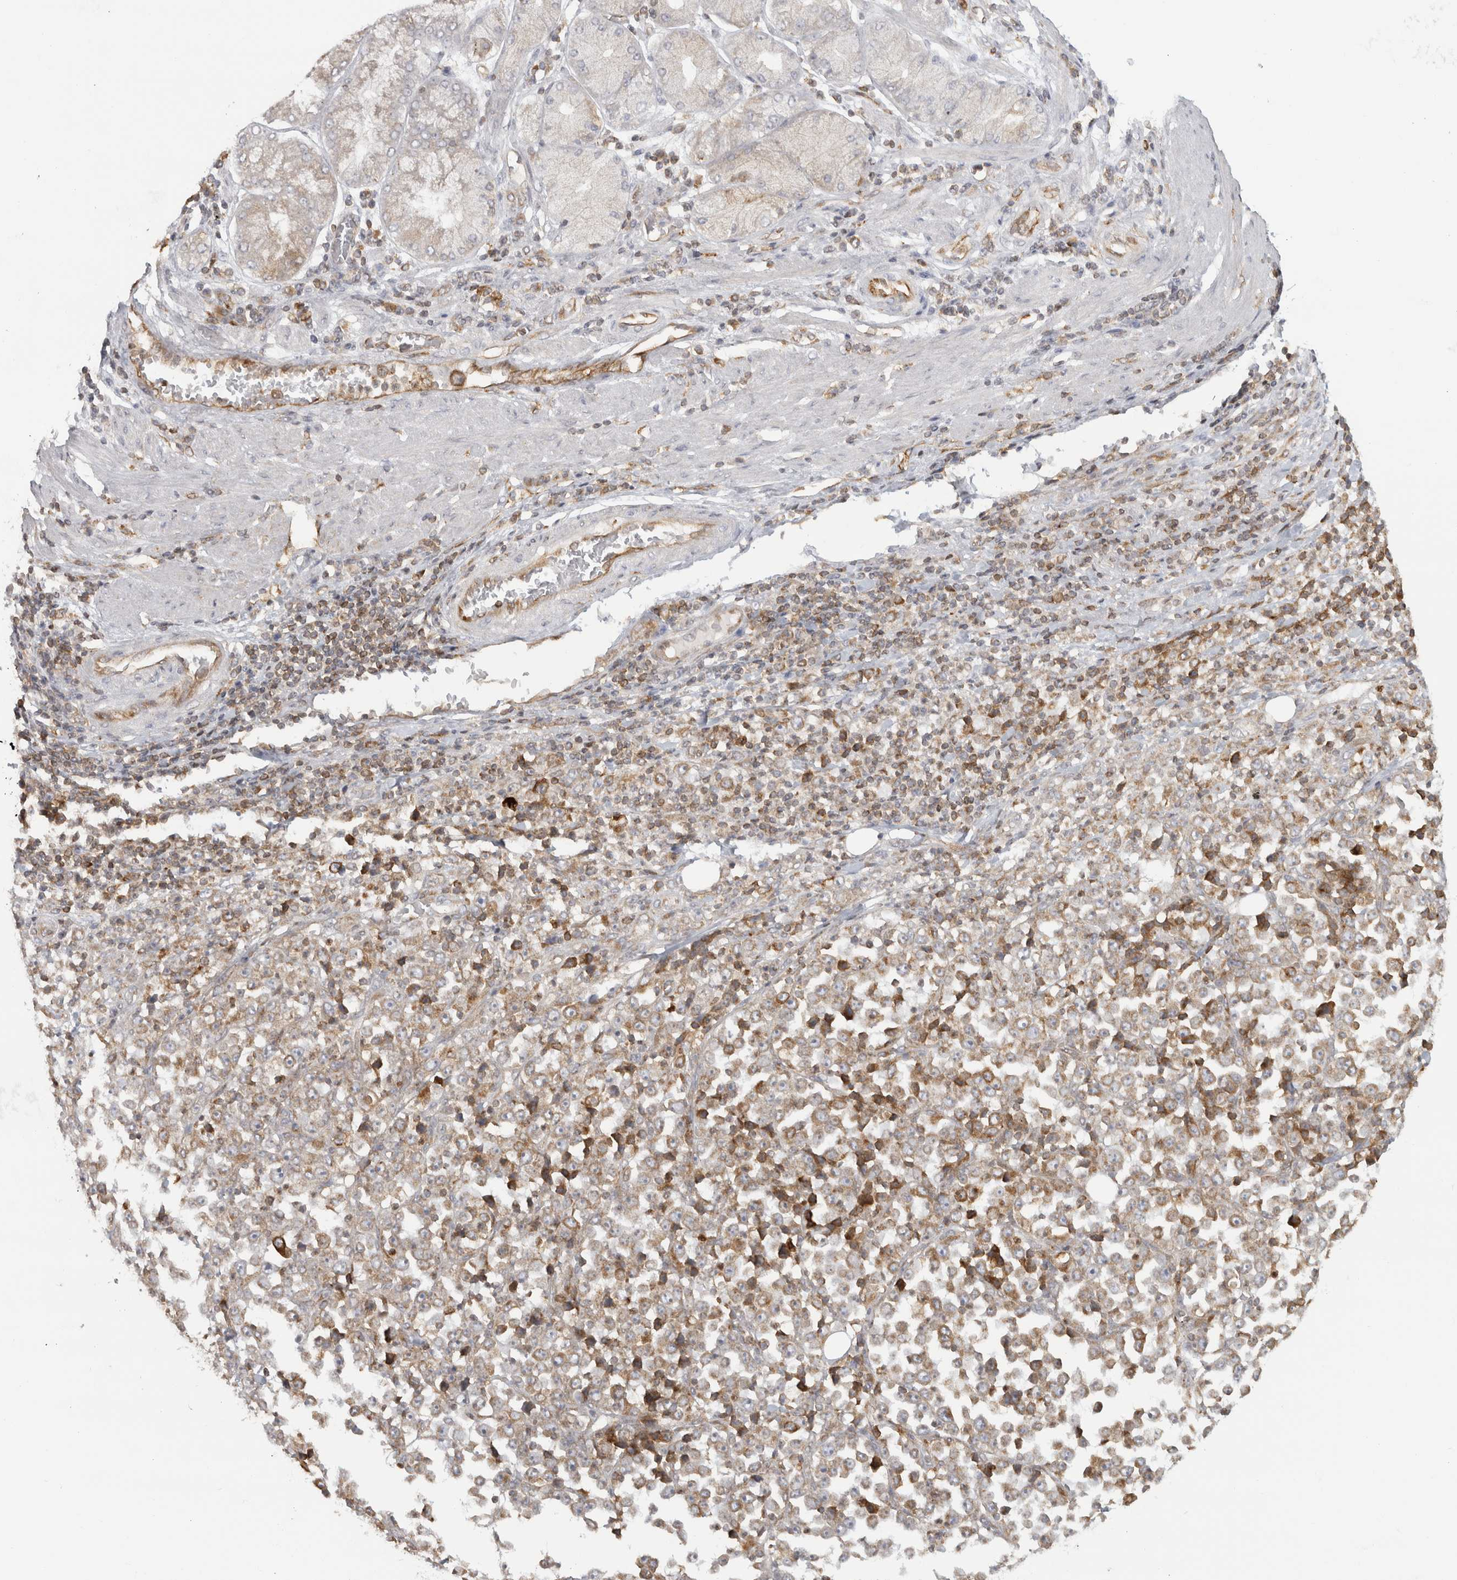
{"staining": {"intensity": "moderate", "quantity": "25%-75%", "location": "cytoplasmic/membranous"}, "tissue": "stomach cancer", "cell_type": "Tumor cells", "image_type": "cancer", "snomed": [{"axis": "morphology", "description": "Normal tissue, NOS"}, {"axis": "morphology", "description": "Adenocarcinoma, NOS"}, {"axis": "topography", "description": "Stomach, upper"}, {"axis": "topography", "description": "Stomach"}], "caption": "Moderate cytoplasmic/membranous positivity is appreciated in approximately 25%-75% of tumor cells in stomach adenocarcinoma.", "gene": "HLA-E", "patient": {"sex": "male", "age": 59}}